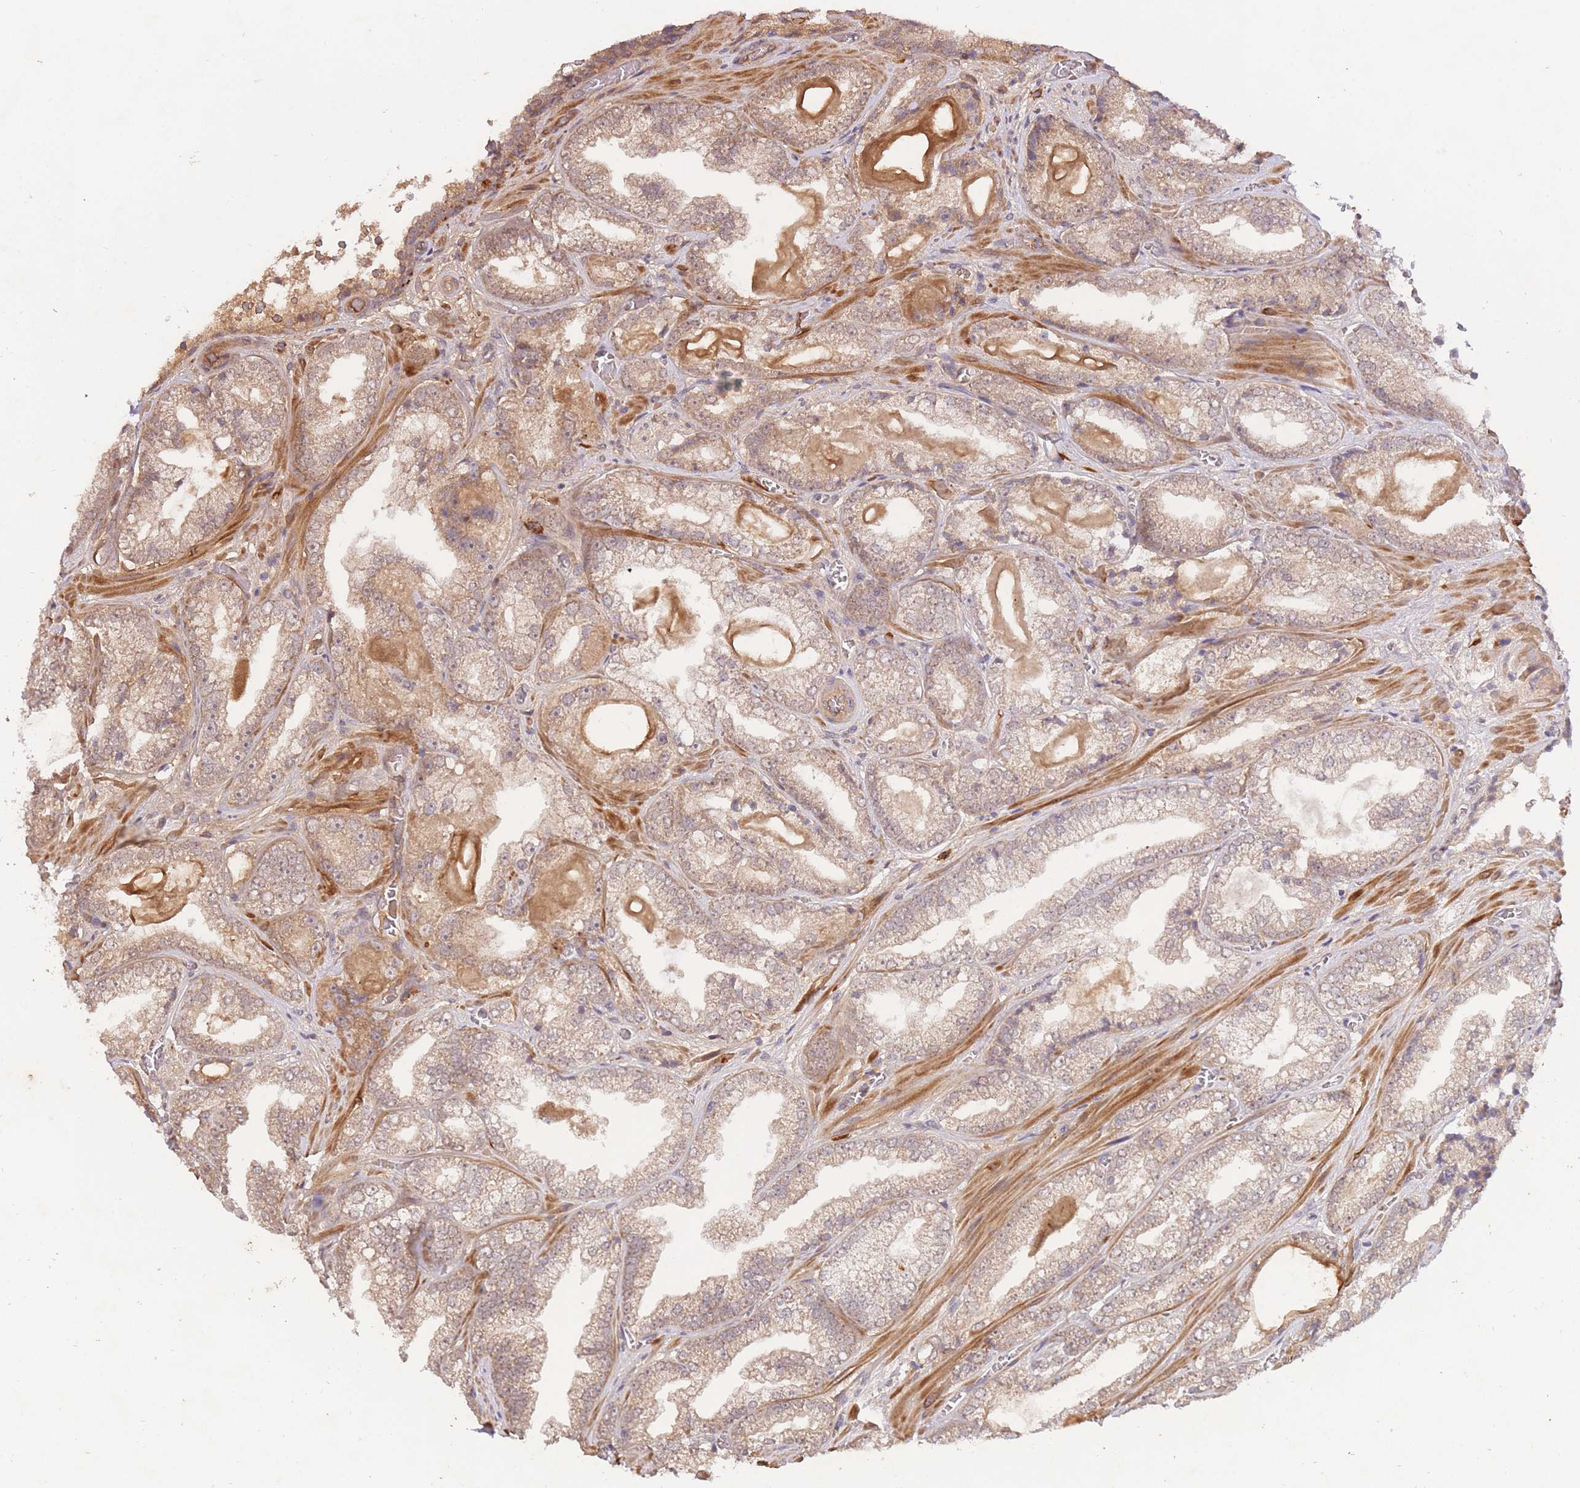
{"staining": {"intensity": "weak", "quantity": "25%-75%", "location": "cytoplasmic/membranous"}, "tissue": "prostate cancer", "cell_type": "Tumor cells", "image_type": "cancer", "snomed": [{"axis": "morphology", "description": "Adenocarcinoma, Low grade"}, {"axis": "topography", "description": "Prostate"}], "caption": "Protein analysis of prostate cancer (low-grade adenocarcinoma) tissue displays weak cytoplasmic/membranous expression in about 25%-75% of tumor cells.", "gene": "SMC6", "patient": {"sex": "male", "age": 57}}